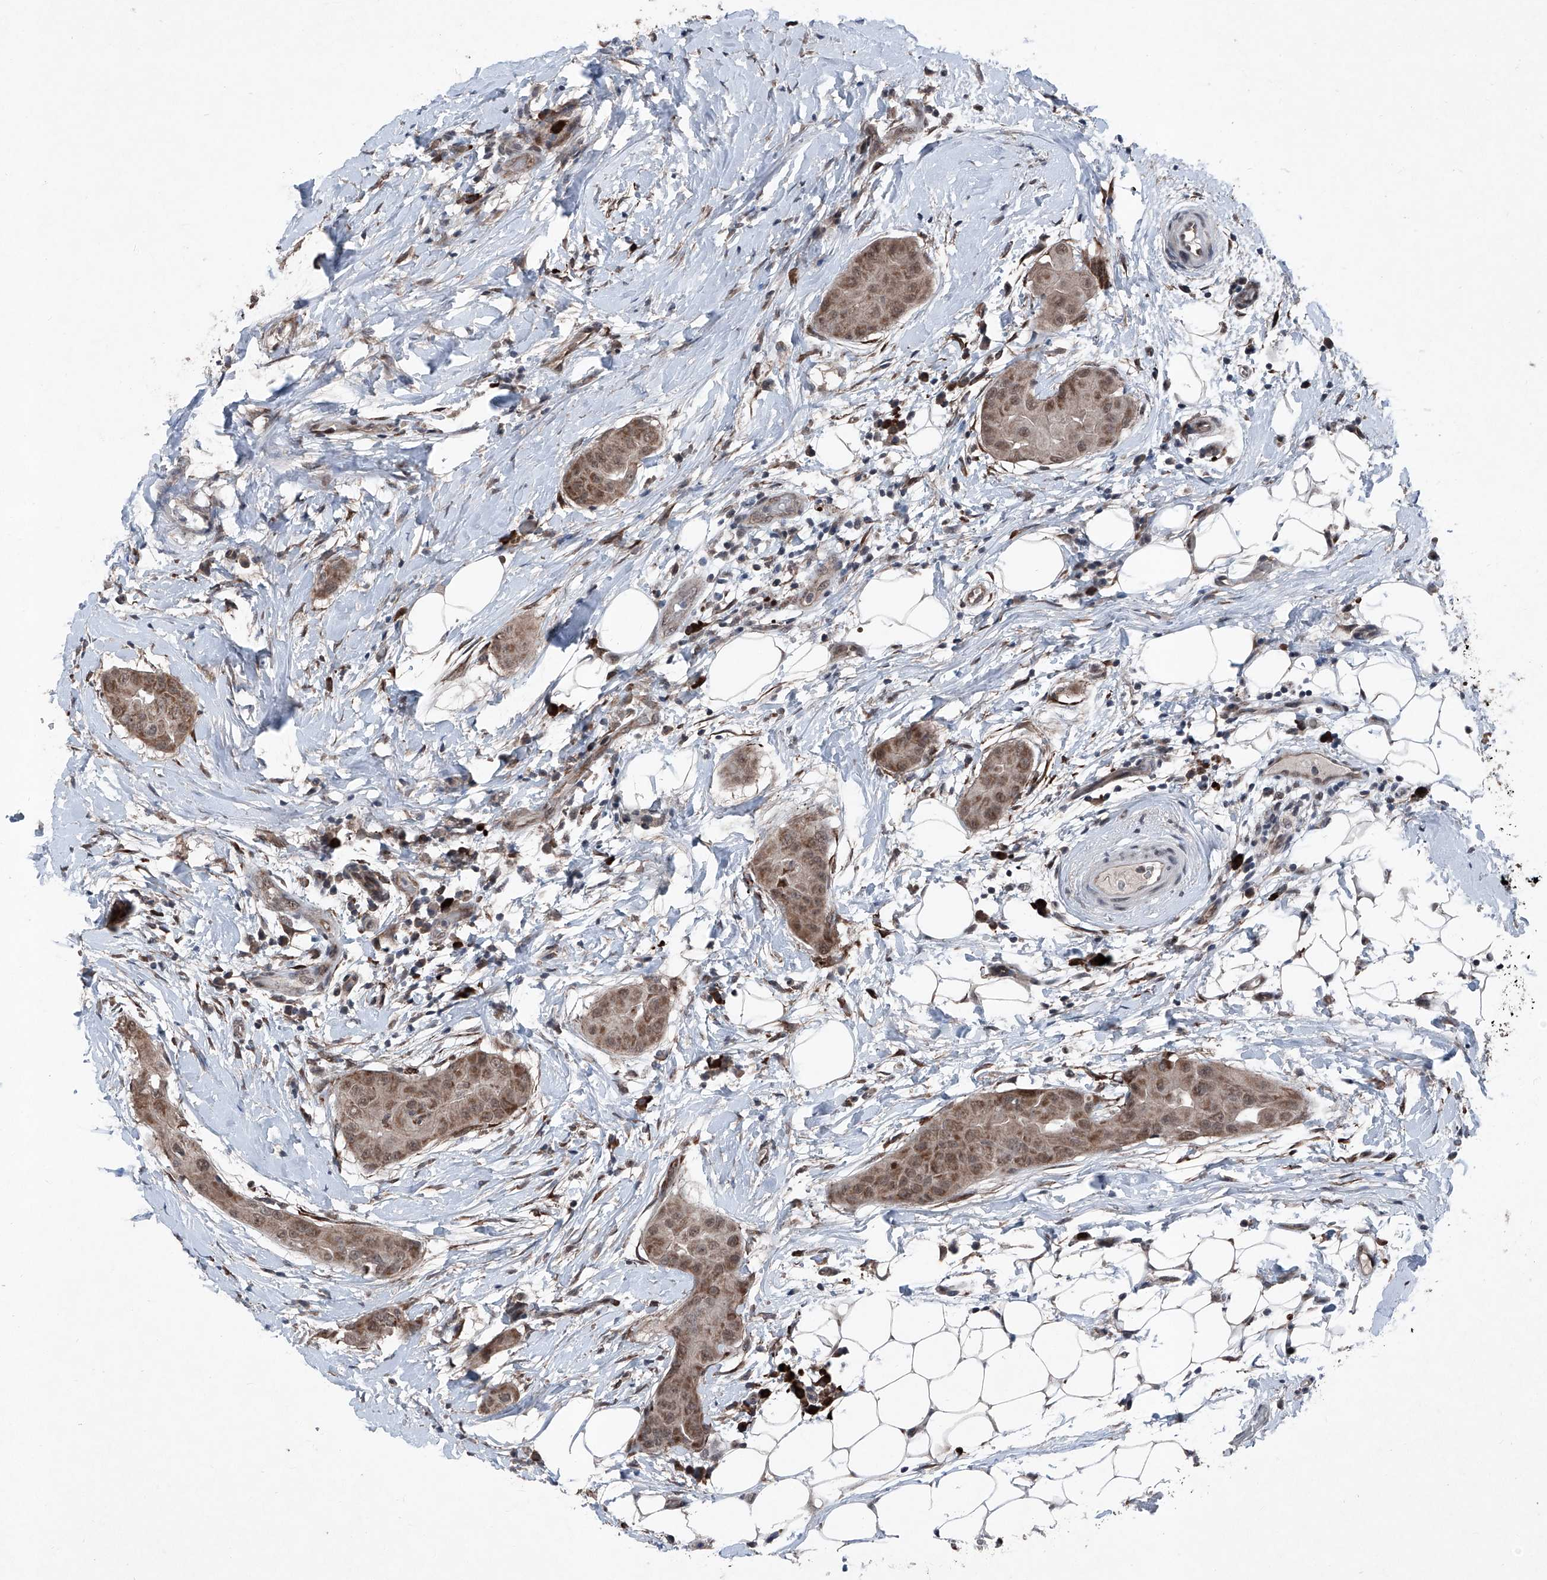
{"staining": {"intensity": "moderate", "quantity": ">75%", "location": "cytoplasmic/membranous,nuclear"}, "tissue": "thyroid cancer", "cell_type": "Tumor cells", "image_type": "cancer", "snomed": [{"axis": "morphology", "description": "Papillary adenocarcinoma, NOS"}, {"axis": "topography", "description": "Thyroid gland"}], "caption": "About >75% of tumor cells in human papillary adenocarcinoma (thyroid) exhibit moderate cytoplasmic/membranous and nuclear protein expression as visualized by brown immunohistochemical staining.", "gene": "COA7", "patient": {"sex": "male", "age": 33}}